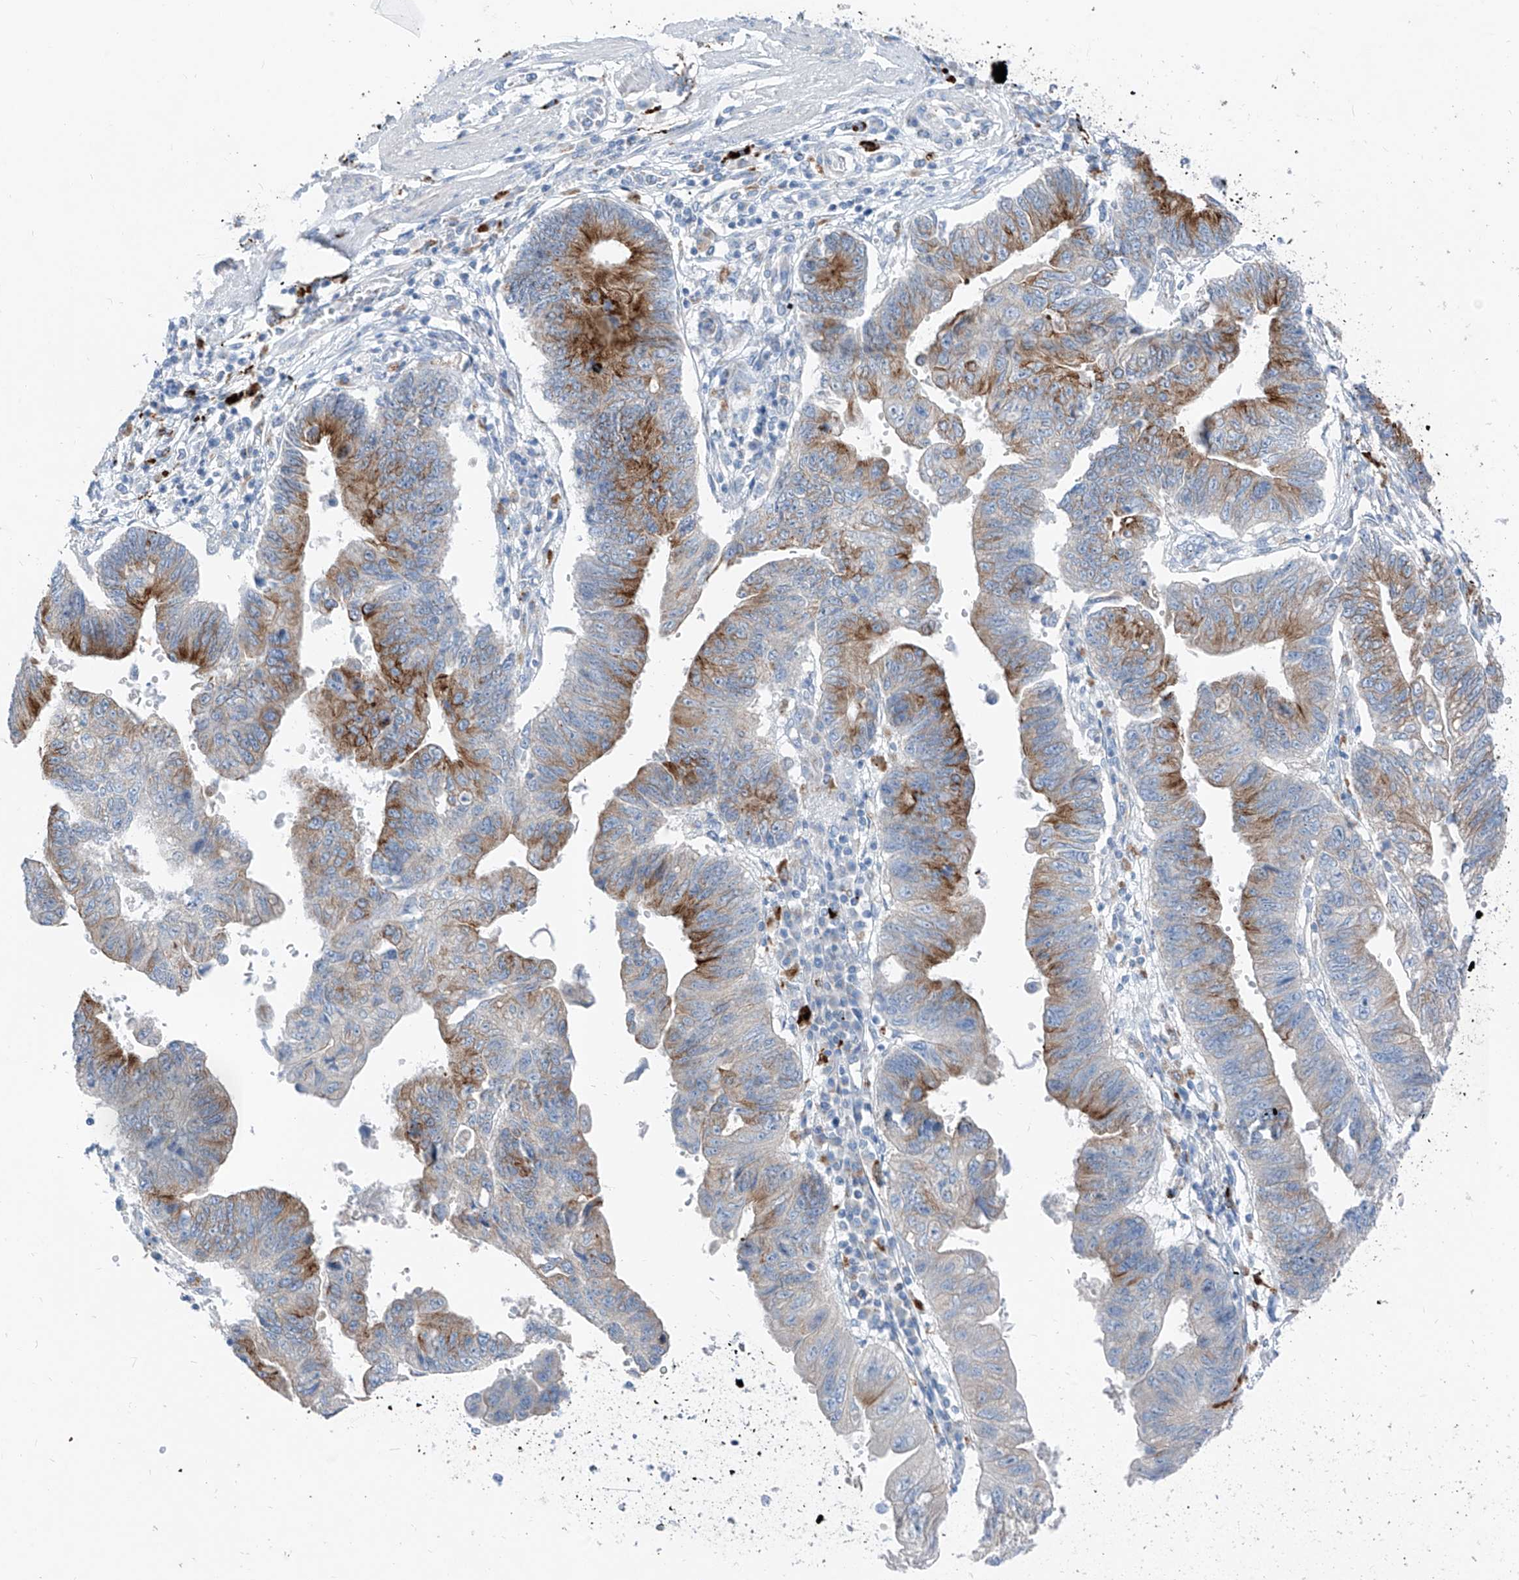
{"staining": {"intensity": "moderate", "quantity": "25%-75%", "location": "cytoplasmic/membranous"}, "tissue": "stomach cancer", "cell_type": "Tumor cells", "image_type": "cancer", "snomed": [{"axis": "morphology", "description": "Adenocarcinoma, NOS"}, {"axis": "topography", "description": "Stomach"}], "caption": "Immunohistochemical staining of human stomach cancer (adenocarcinoma) displays medium levels of moderate cytoplasmic/membranous protein positivity in approximately 25%-75% of tumor cells. (DAB (3,3'-diaminobenzidine) = brown stain, brightfield microscopy at high magnification).", "gene": "GPR137C", "patient": {"sex": "male", "age": 59}}